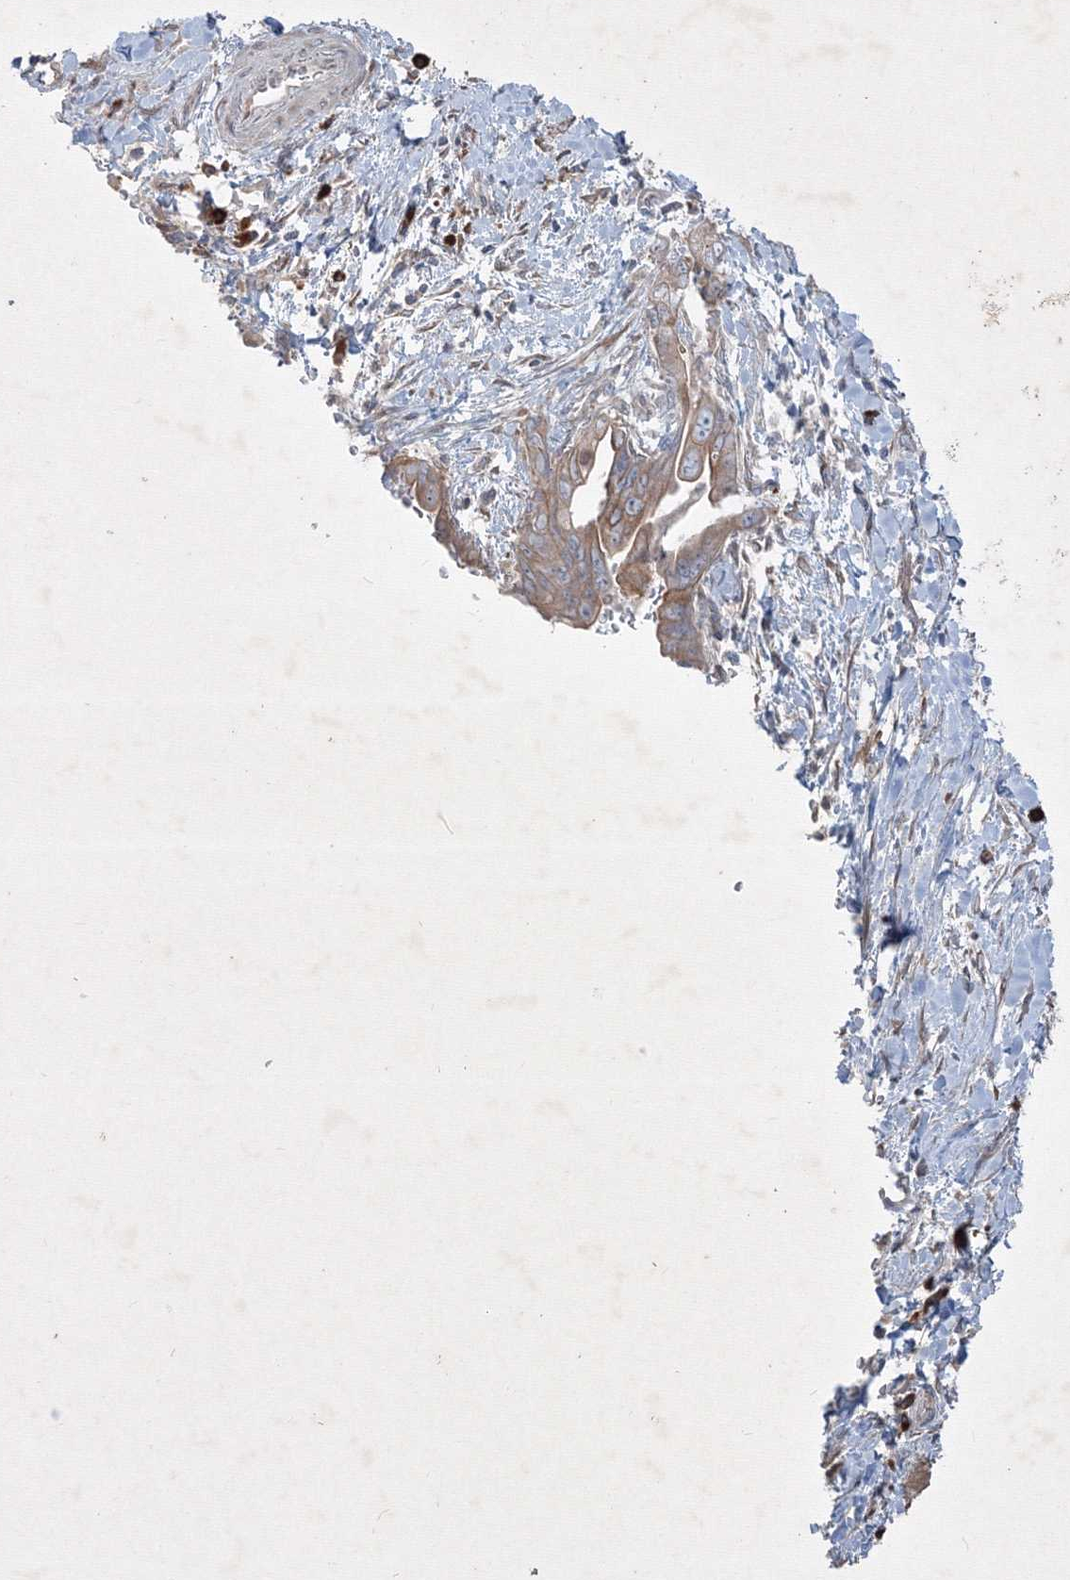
{"staining": {"intensity": "moderate", "quantity": ">75%", "location": "cytoplasmic/membranous"}, "tissue": "pancreatic cancer", "cell_type": "Tumor cells", "image_type": "cancer", "snomed": [{"axis": "morphology", "description": "Adenocarcinoma, NOS"}, {"axis": "topography", "description": "Pancreas"}], "caption": "There is medium levels of moderate cytoplasmic/membranous expression in tumor cells of pancreatic cancer (adenocarcinoma), as demonstrated by immunohistochemical staining (brown color).", "gene": "IFNAR1", "patient": {"sex": "male", "age": 75}}